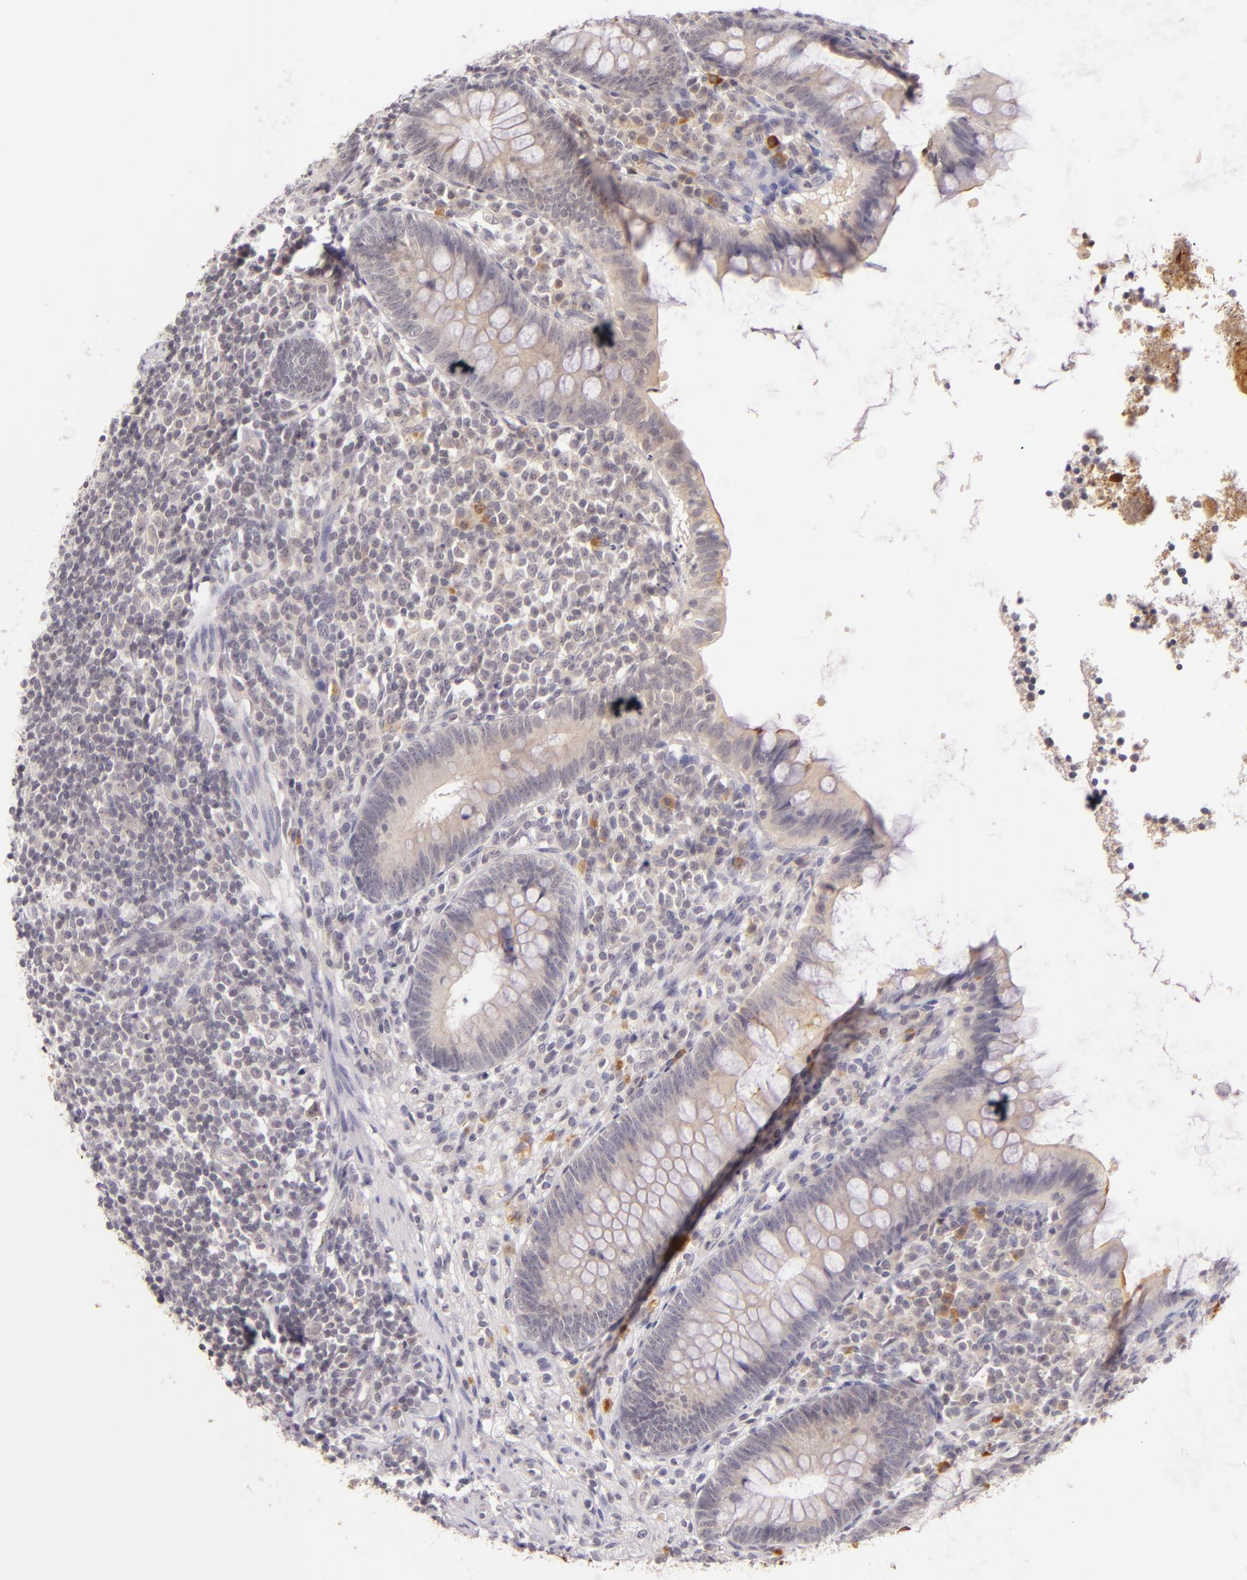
{"staining": {"intensity": "weak", "quantity": "<25%", "location": "cytoplasmic/membranous"}, "tissue": "appendix", "cell_type": "Glandular cells", "image_type": "normal", "snomed": [{"axis": "morphology", "description": "Normal tissue, NOS"}, {"axis": "topography", "description": "Appendix"}], "caption": "A histopathology image of appendix stained for a protein exhibits no brown staining in glandular cells.", "gene": "CASP8", "patient": {"sex": "female", "age": 66}}